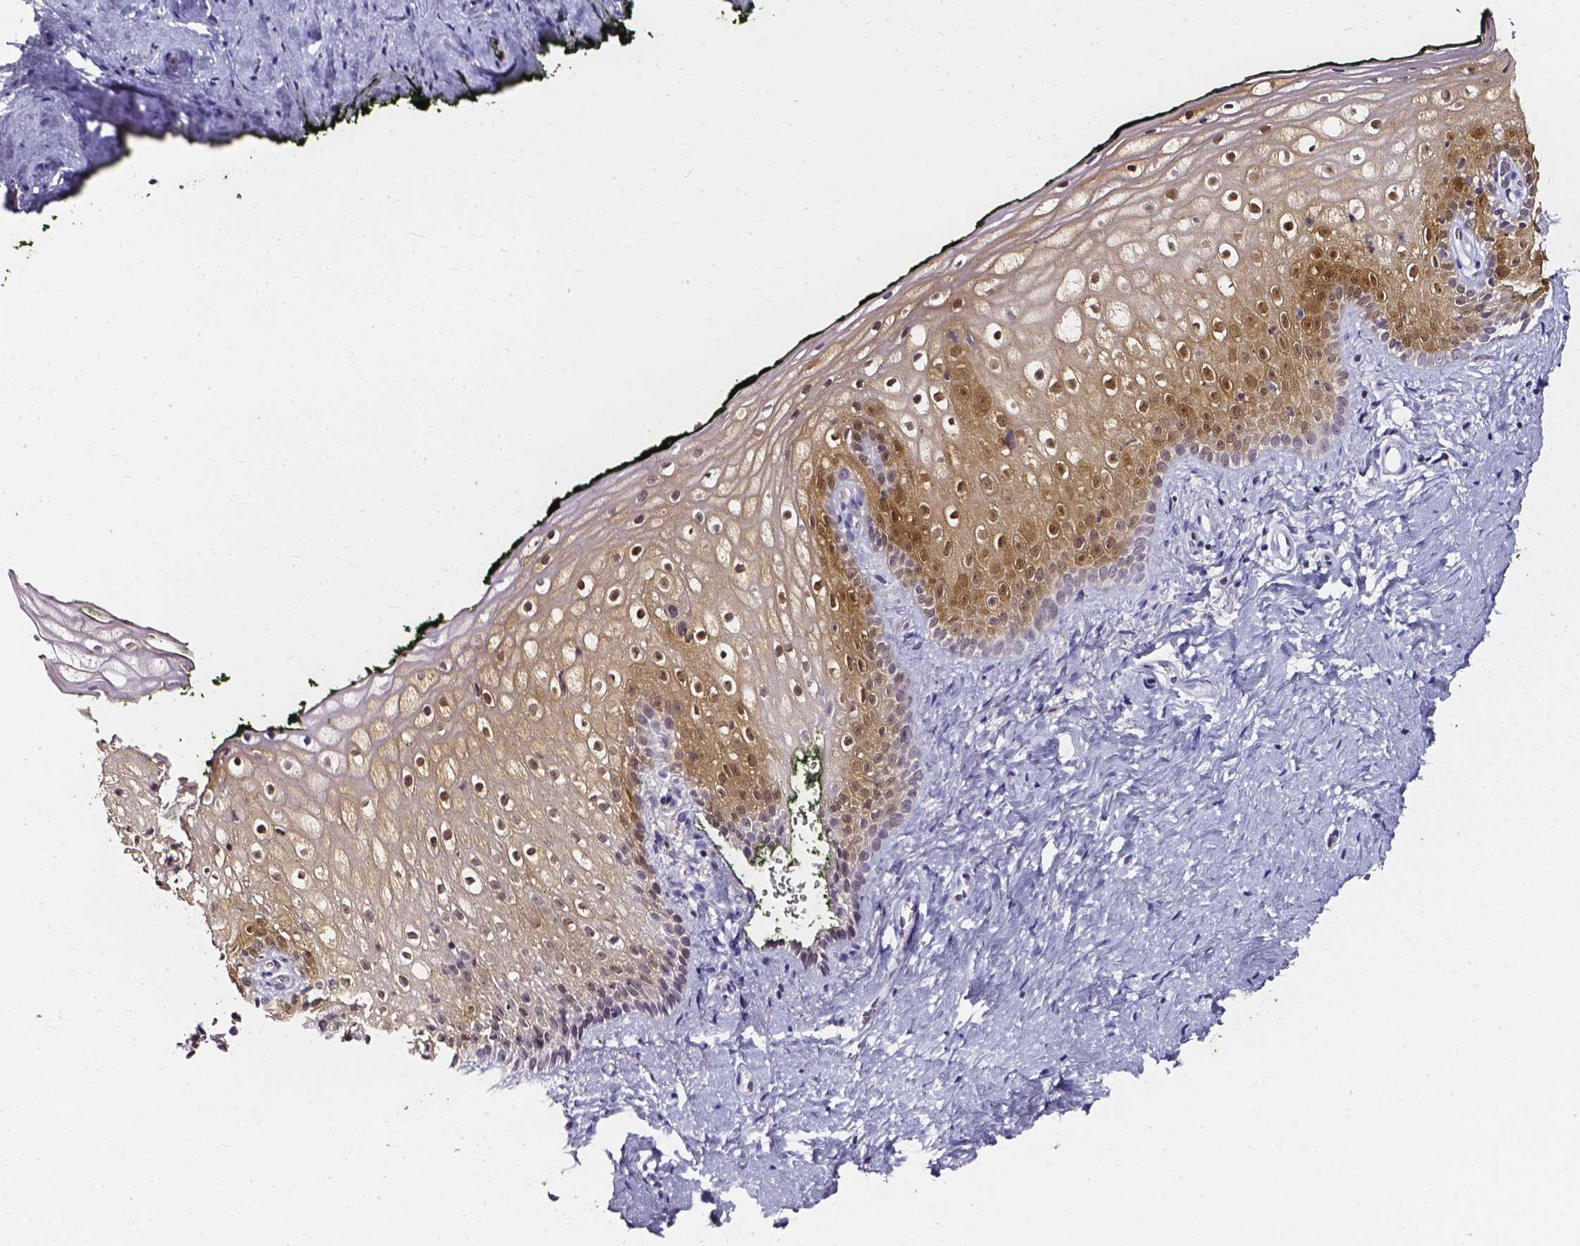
{"staining": {"intensity": "moderate", "quantity": "25%-75%", "location": "cytoplasmic/membranous,nuclear"}, "tissue": "vagina", "cell_type": "Squamous epithelial cells", "image_type": "normal", "snomed": [{"axis": "morphology", "description": "Normal tissue, NOS"}, {"axis": "topography", "description": "Vagina"}], "caption": "Immunohistochemical staining of benign human vagina exhibits moderate cytoplasmic/membranous,nuclear protein staining in approximately 25%-75% of squamous epithelial cells. The staining was performed using DAB to visualize the protein expression in brown, while the nuclei were stained in blue with hematoxylin (Magnification: 20x).", "gene": "AKR1B10", "patient": {"sex": "female", "age": 47}}